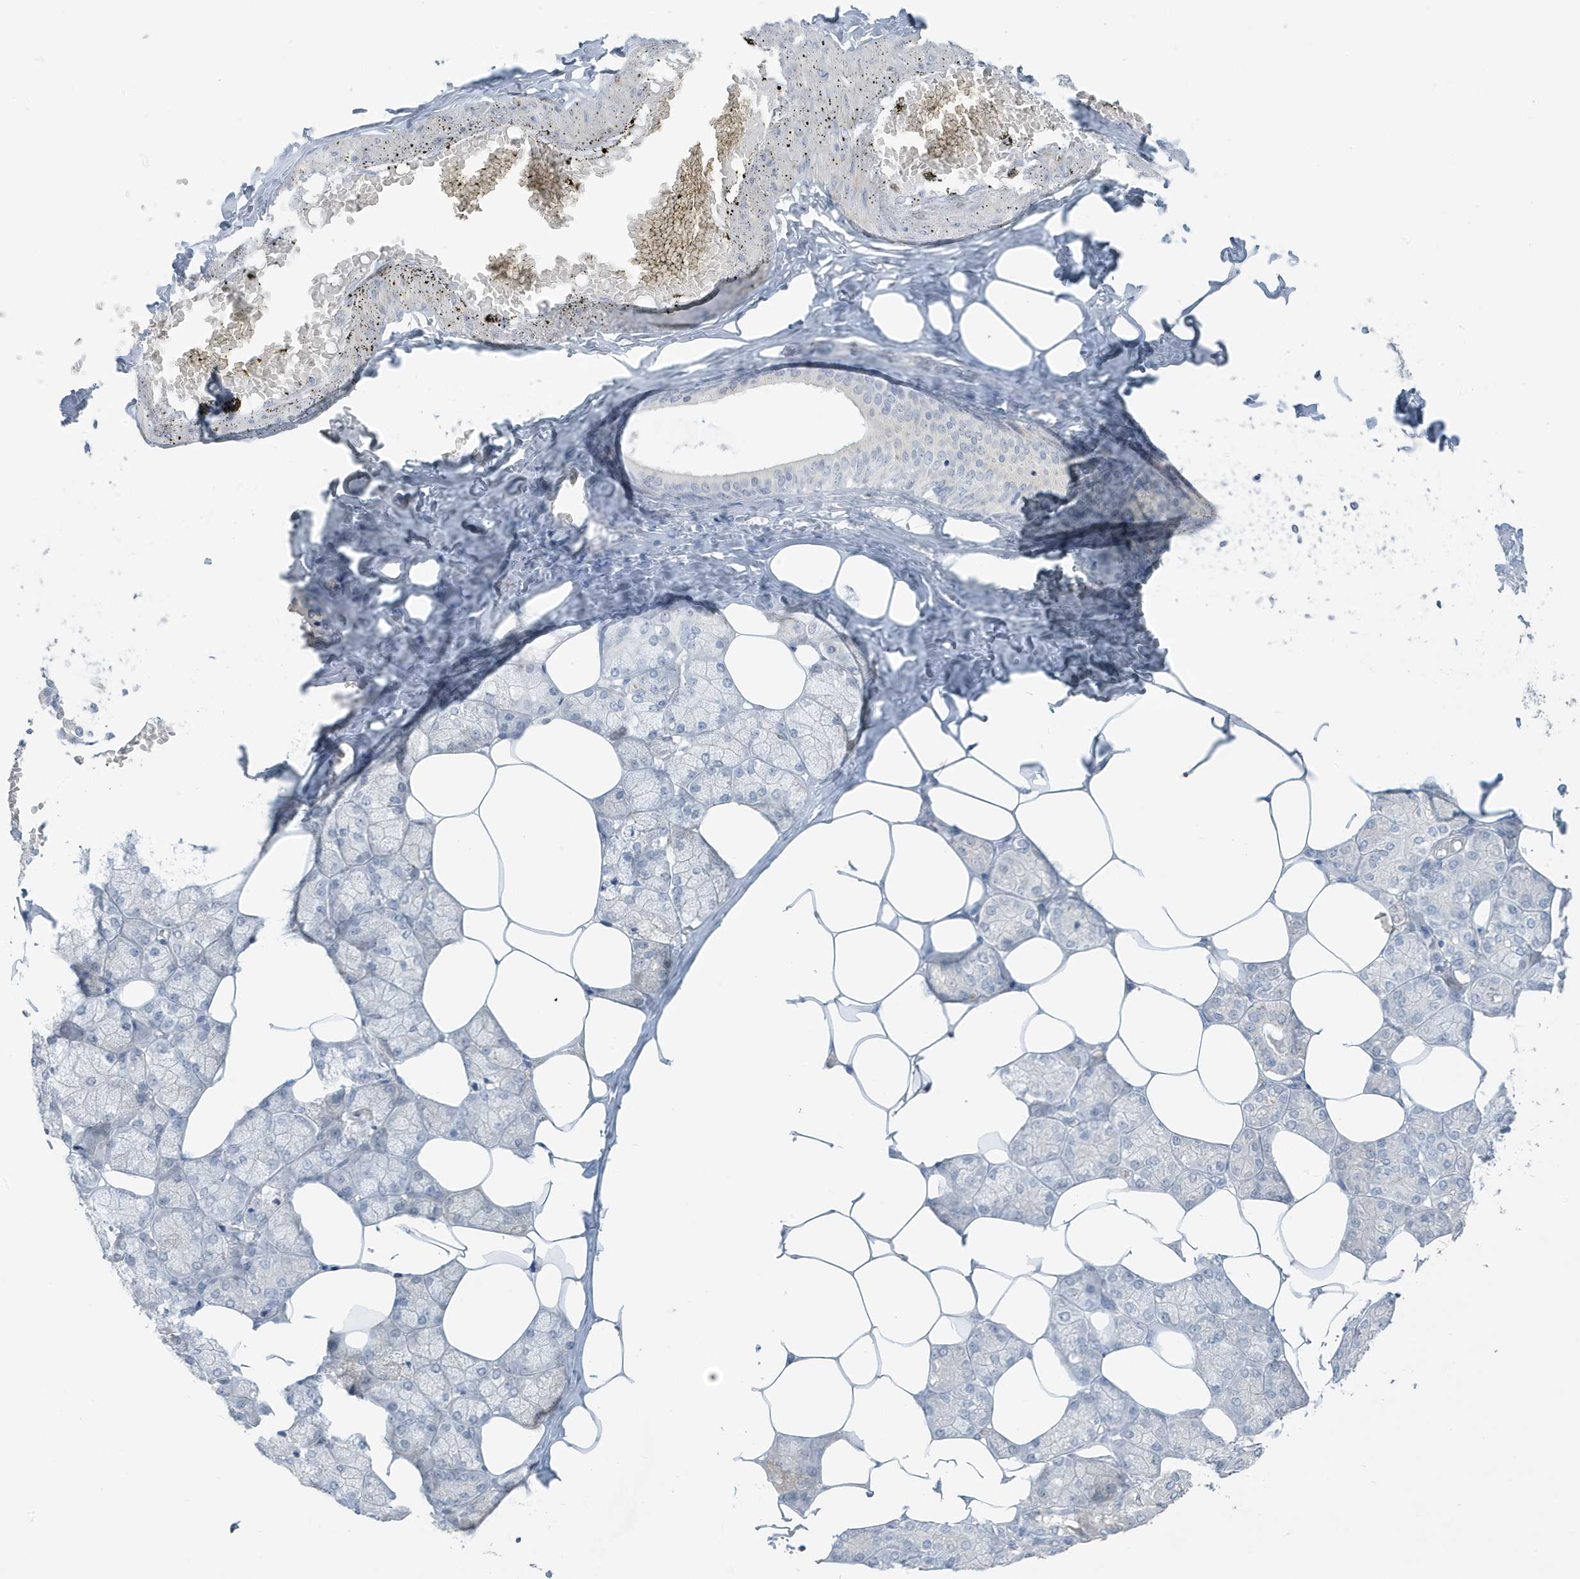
{"staining": {"intensity": "weak", "quantity": "<25%", "location": "cytoplasmic/membranous"}, "tissue": "salivary gland", "cell_type": "Glandular cells", "image_type": "normal", "snomed": [{"axis": "morphology", "description": "Normal tissue, NOS"}, {"axis": "topography", "description": "Salivary gland"}], "caption": "Immunohistochemistry micrograph of unremarkable human salivary gland stained for a protein (brown), which exhibits no staining in glandular cells.", "gene": "PERM1", "patient": {"sex": "male", "age": 62}}